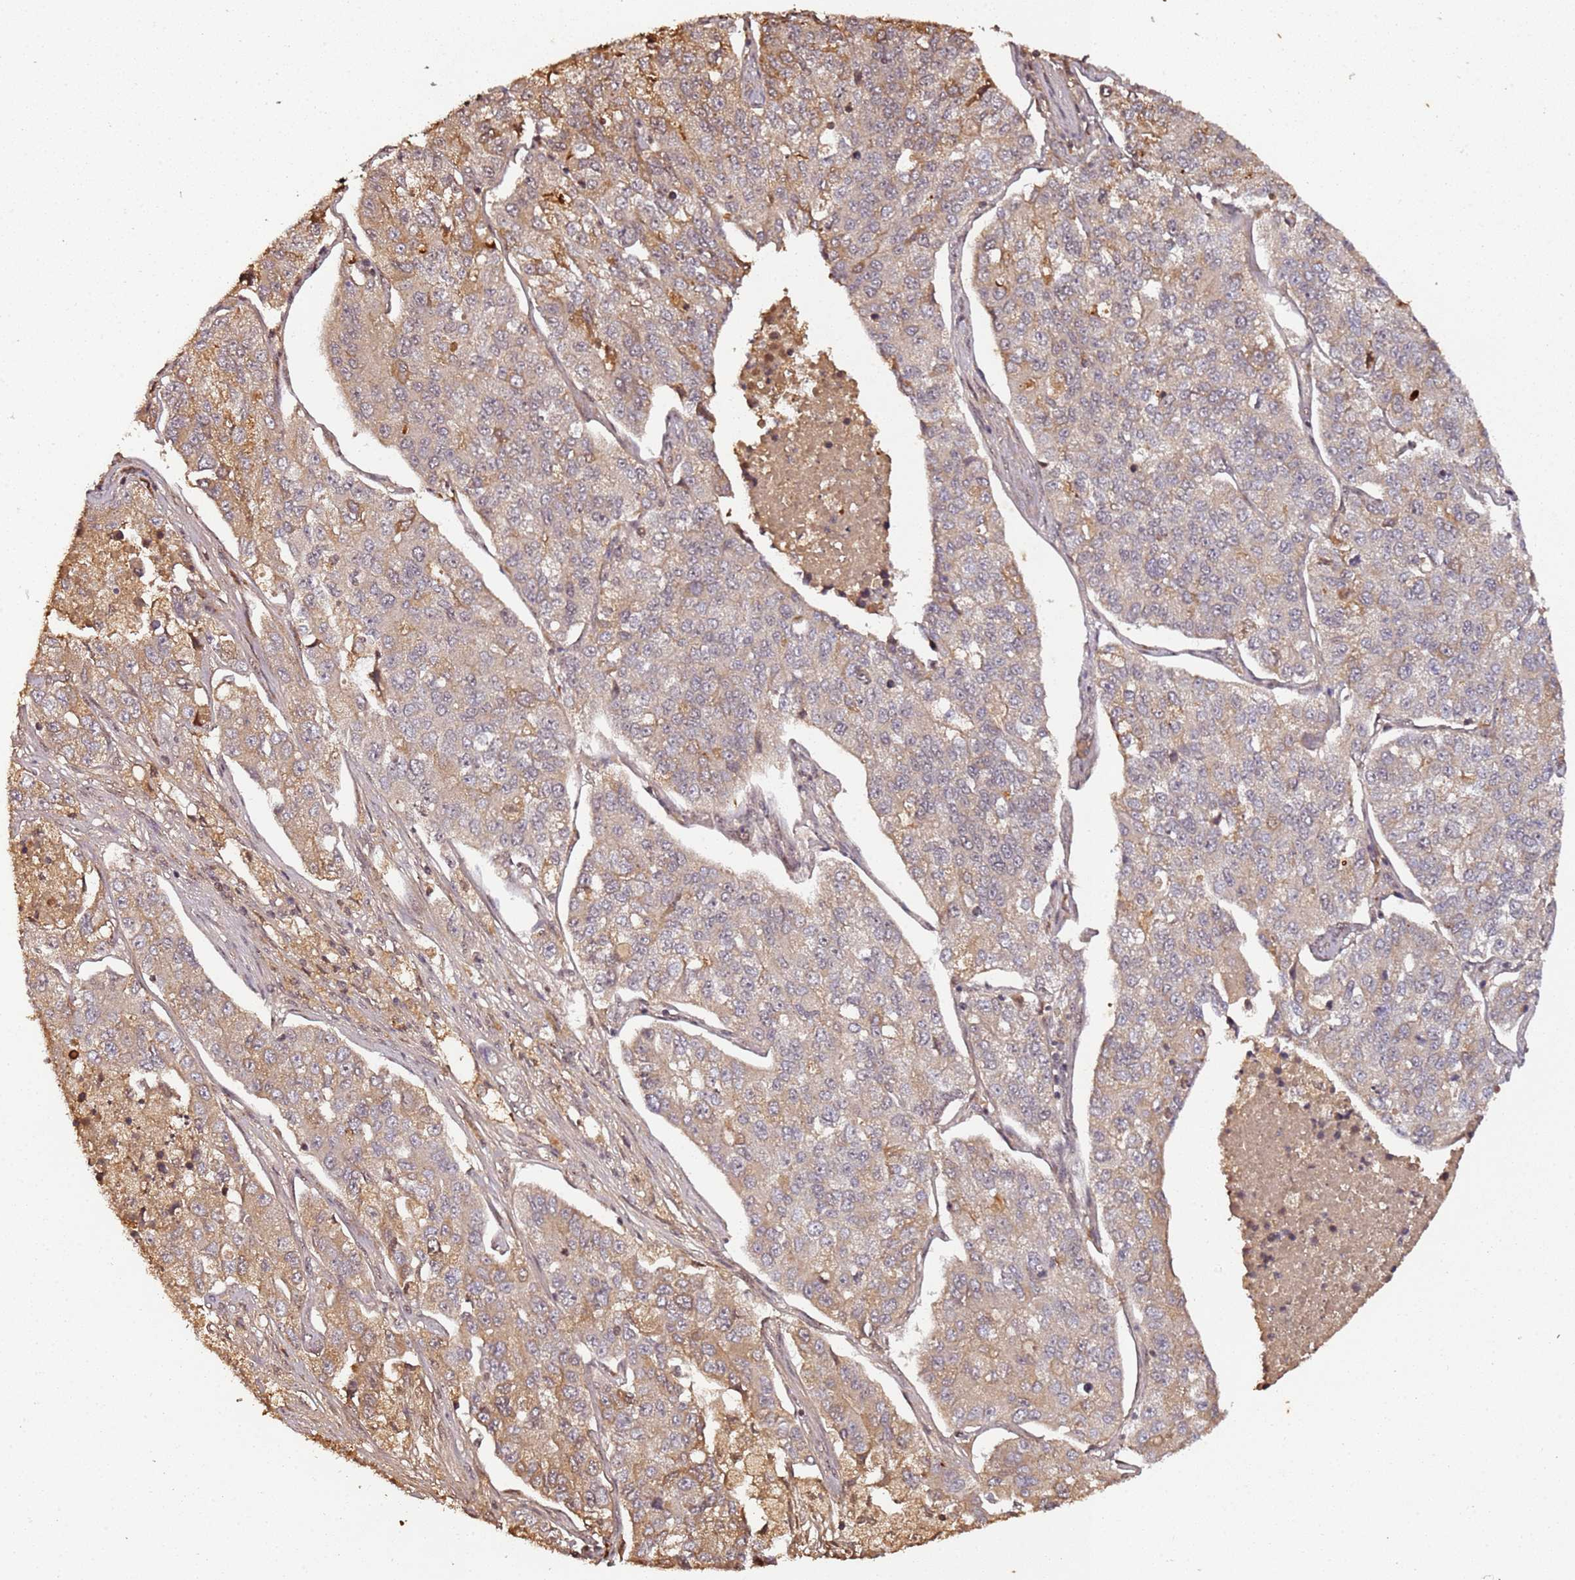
{"staining": {"intensity": "moderate", "quantity": "<25%", "location": "cytoplasmic/membranous"}, "tissue": "lung cancer", "cell_type": "Tumor cells", "image_type": "cancer", "snomed": [{"axis": "morphology", "description": "Adenocarcinoma, NOS"}, {"axis": "topography", "description": "Lung"}], "caption": "This is a histology image of immunohistochemistry staining of adenocarcinoma (lung), which shows moderate staining in the cytoplasmic/membranous of tumor cells.", "gene": "COL1A2", "patient": {"sex": "male", "age": 49}}